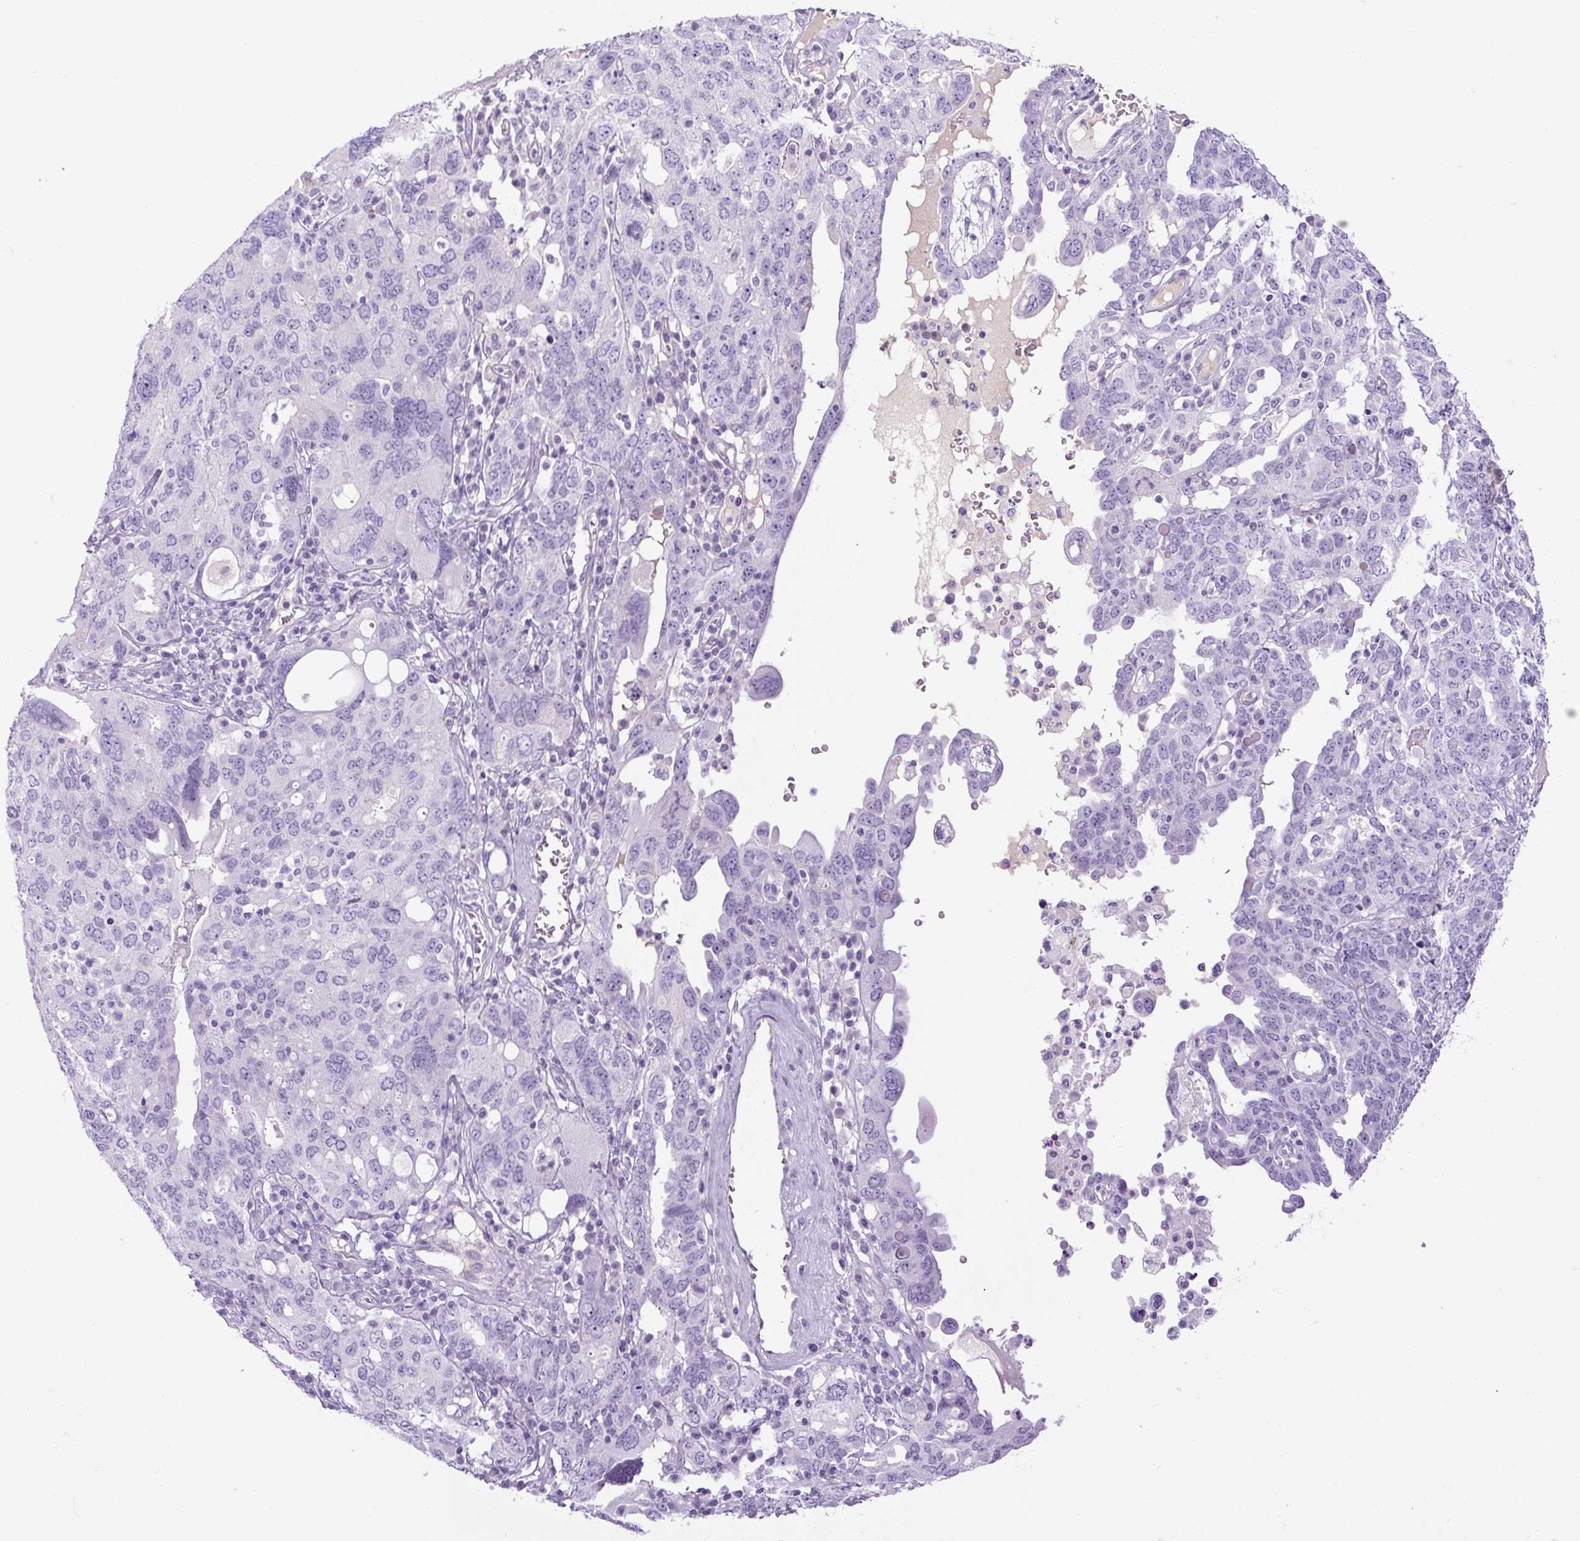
{"staining": {"intensity": "negative", "quantity": "none", "location": "none"}, "tissue": "ovarian cancer", "cell_type": "Tumor cells", "image_type": "cancer", "snomed": [{"axis": "morphology", "description": "Carcinoma, endometroid"}, {"axis": "topography", "description": "Ovary"}], "caption": "Immunohistochemistry micrograph of ovarian endometroid carcinoma stained for a protein (brown), which reveals no staining in tumor cells.", "gene": "RSPO4", "patient": {"sex": "female", "age": 62}}